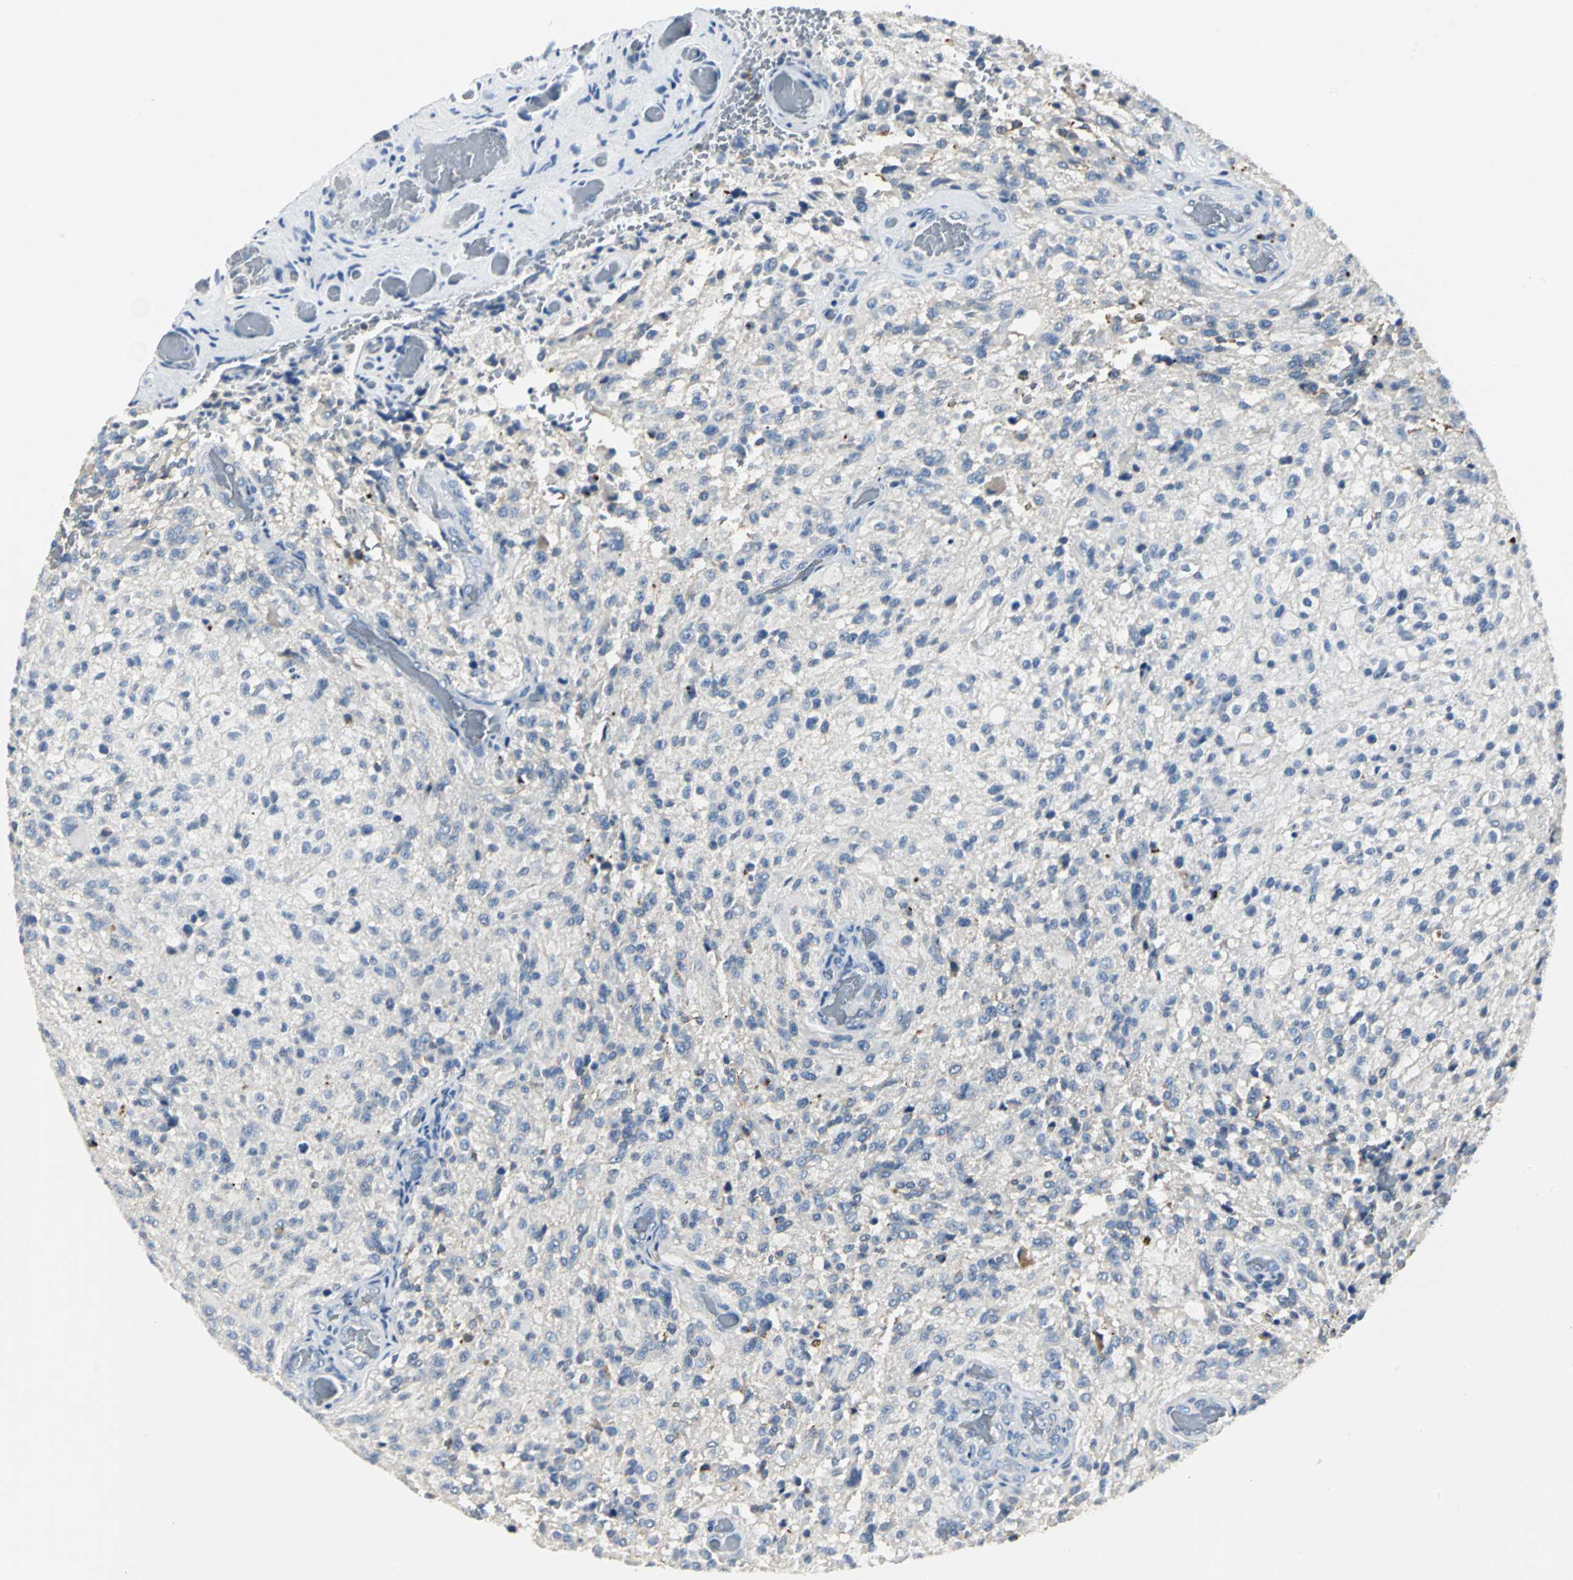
{"staining": {"intensity": "negative", "quantity": "none", "location": "none"}, "tissue": "glioma", "cell_type": "Tumor cells", "image_type": "cancer", "snomed": [{"axis": "morphology", "description": "Normal tissue, NOS"}, {"axis": "morphology", "description": "Glioma, malignant, High grade"}, {"axis": "topography", "description": "Cerebral cortex"}], "caption": "Micrograph shows no significant protein expression in tumor cells of malignant glioma (high-grade).", "gene": "RIPOR1", "patient": {"sex": "male", "age": 56}}